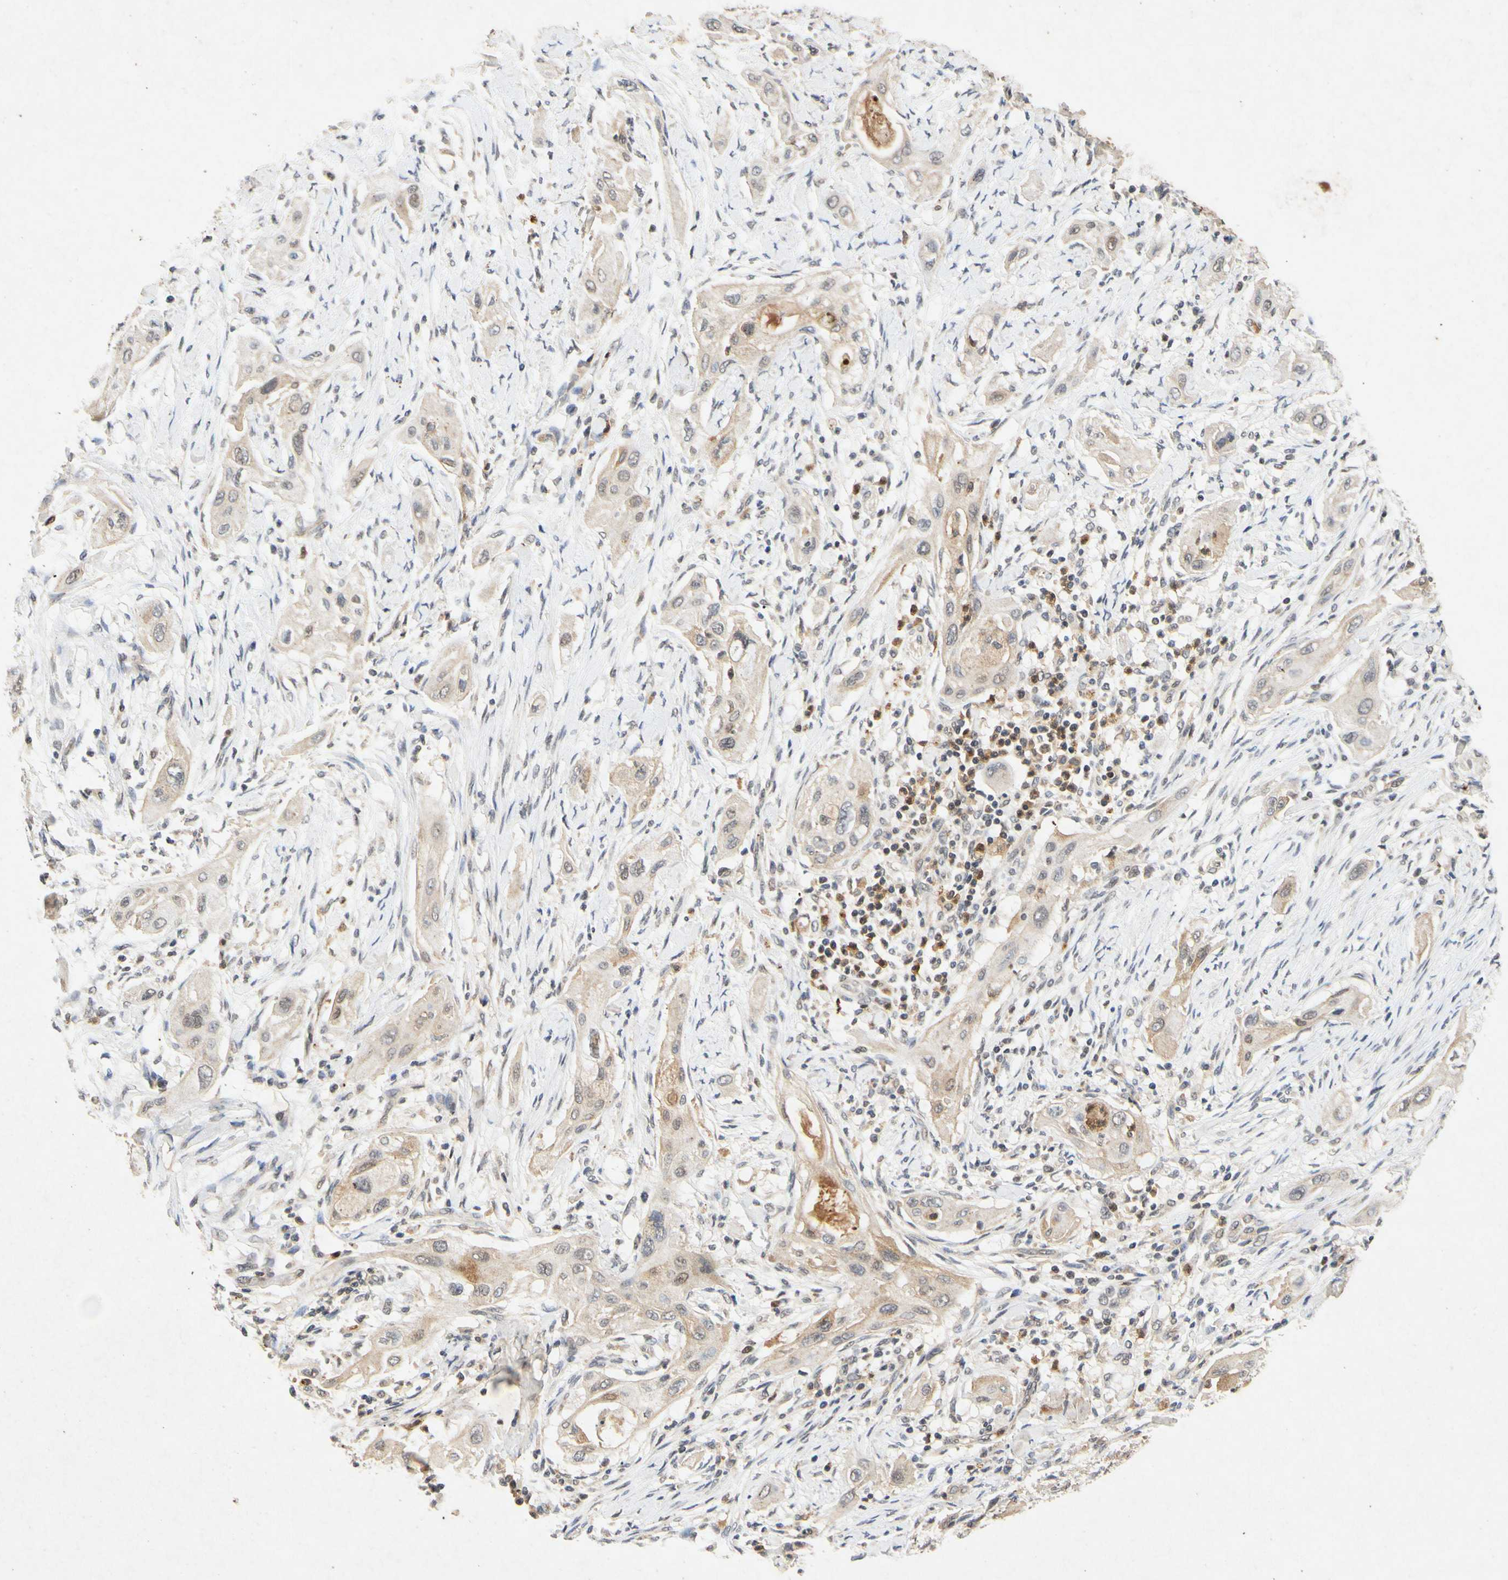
{"staining": {"intensity": "weak", "quantity": "25%-75%", "location": "cytoplasmic/membranous"}, "tissue": "lung cancer", "cell_type": "Tumor cells", "image_type": "cancer", "snomed": [{"axis": "morphology", "description": "Squamous cell carcinoma, NOS"}, {"axis": "topography", "description": "Lung"}], "caption": "Immunohistochemistry (IHC) of lung squamous cell carcinoma shows low levels of weak cytoplasmic/membranous positivity in approximately 25%-75% of tumor cells. (DAB (3,3'-diaminobenzidine) = brown stain, brightfield microscopy at high magnification).", "gene": "CP", "patient": {"sex": "female", "age": 47}}